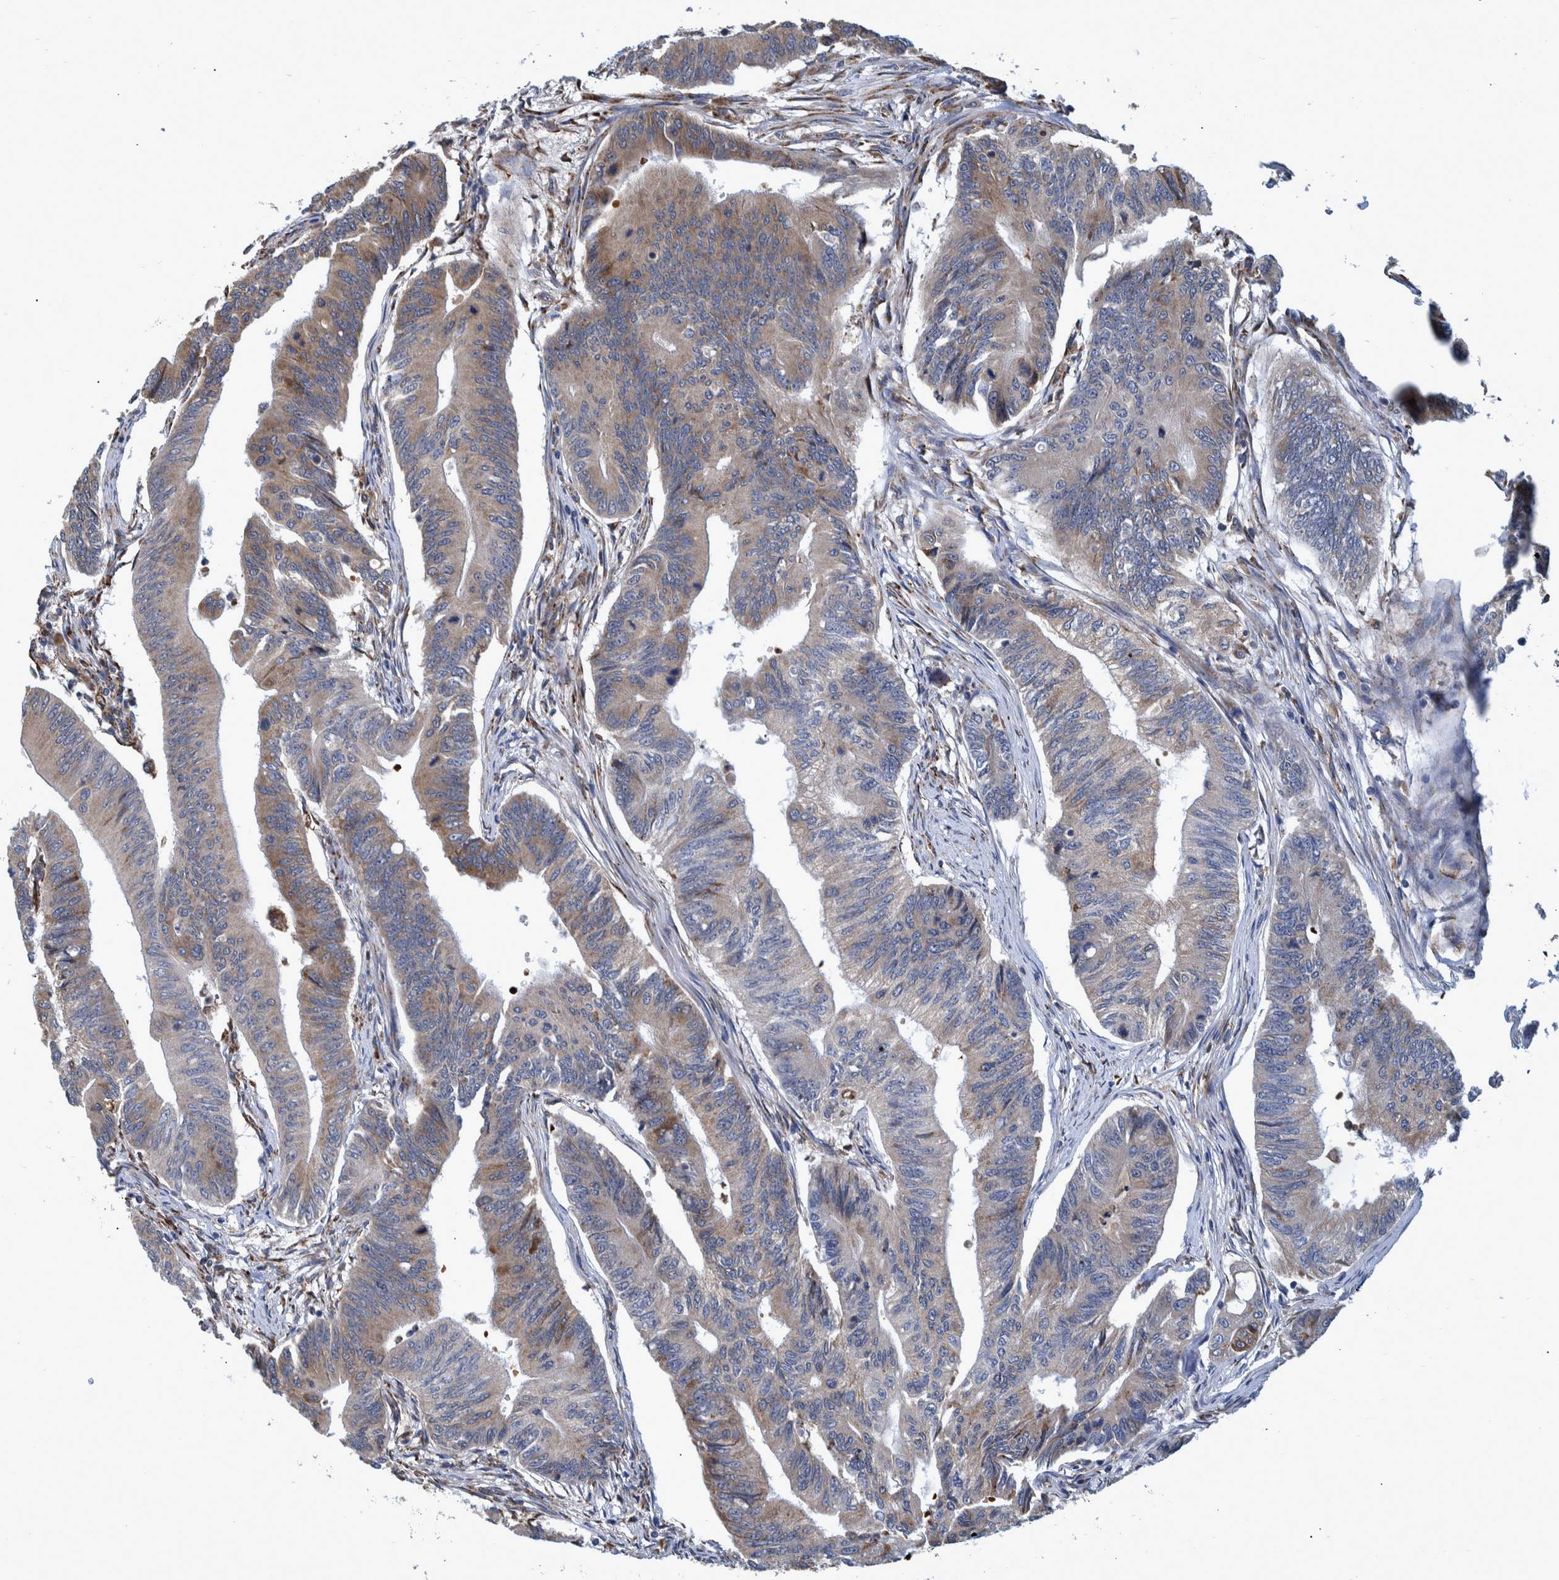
{"staining": {"intensity": "moderate", "quantity": "25%-75%", "location": "cytoplasmic/membranous"}, "tissue": "colorectal cancer", "cell_type": "Tumor cells", "image_type": "cancer", "snomed": [{"axis": "morphology", "description": "Adenoma, NOS"}, {"axis": "morphology", "description": "Adenocarcinoma, NOS"}, {"axis": "topography", "description": "Colon"}], "caption": "Colorectal cancer stained for a protein (brown) shows moderate cytoplasmic/membranous positive expression in about 25%-75% of tumor cells.", "gene": "SPAG5", "patient": {"sex": "male", "age": 79}}